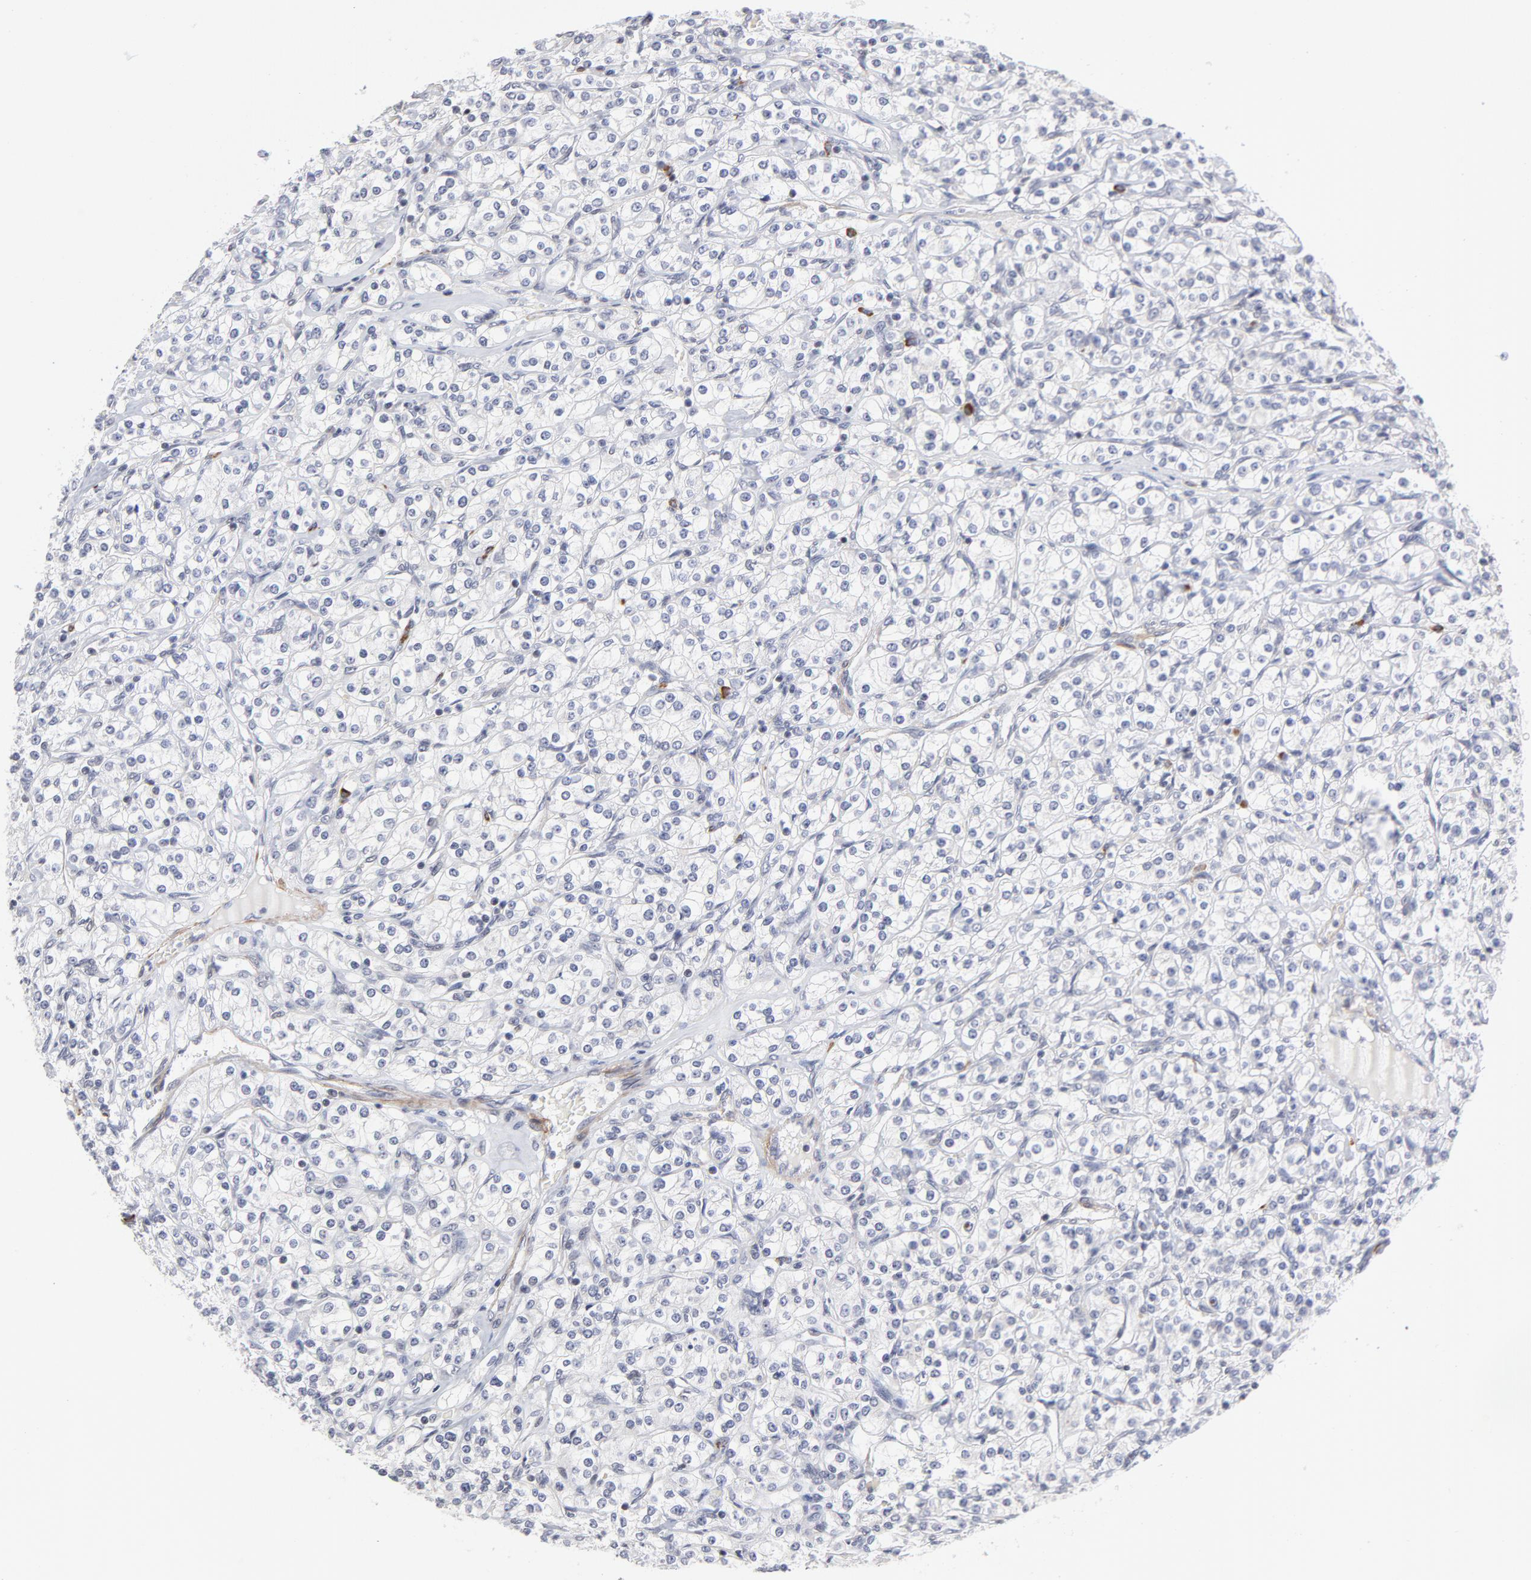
{"staining": {"intensity": "moderate", "quantity": "25%-75%", "location": "nuclear"}, "tissue": "renal cancer", "cell_type": "Tumor cells", "image_type": "cancer", "snomed": [{"axis": "morphology", "description": "Adenocarcinoma, NOS"}, {"axis": "topography", "description": "Kidney"}], "caption": "Immunohistochemical staining of human renal cancer (adenocarcinoma) shows moderate nuclear protein expression in approximately 25%-75% of tumor cells.", "gene": "CTCF", "patient": {"sex": "male", "age": 77}}